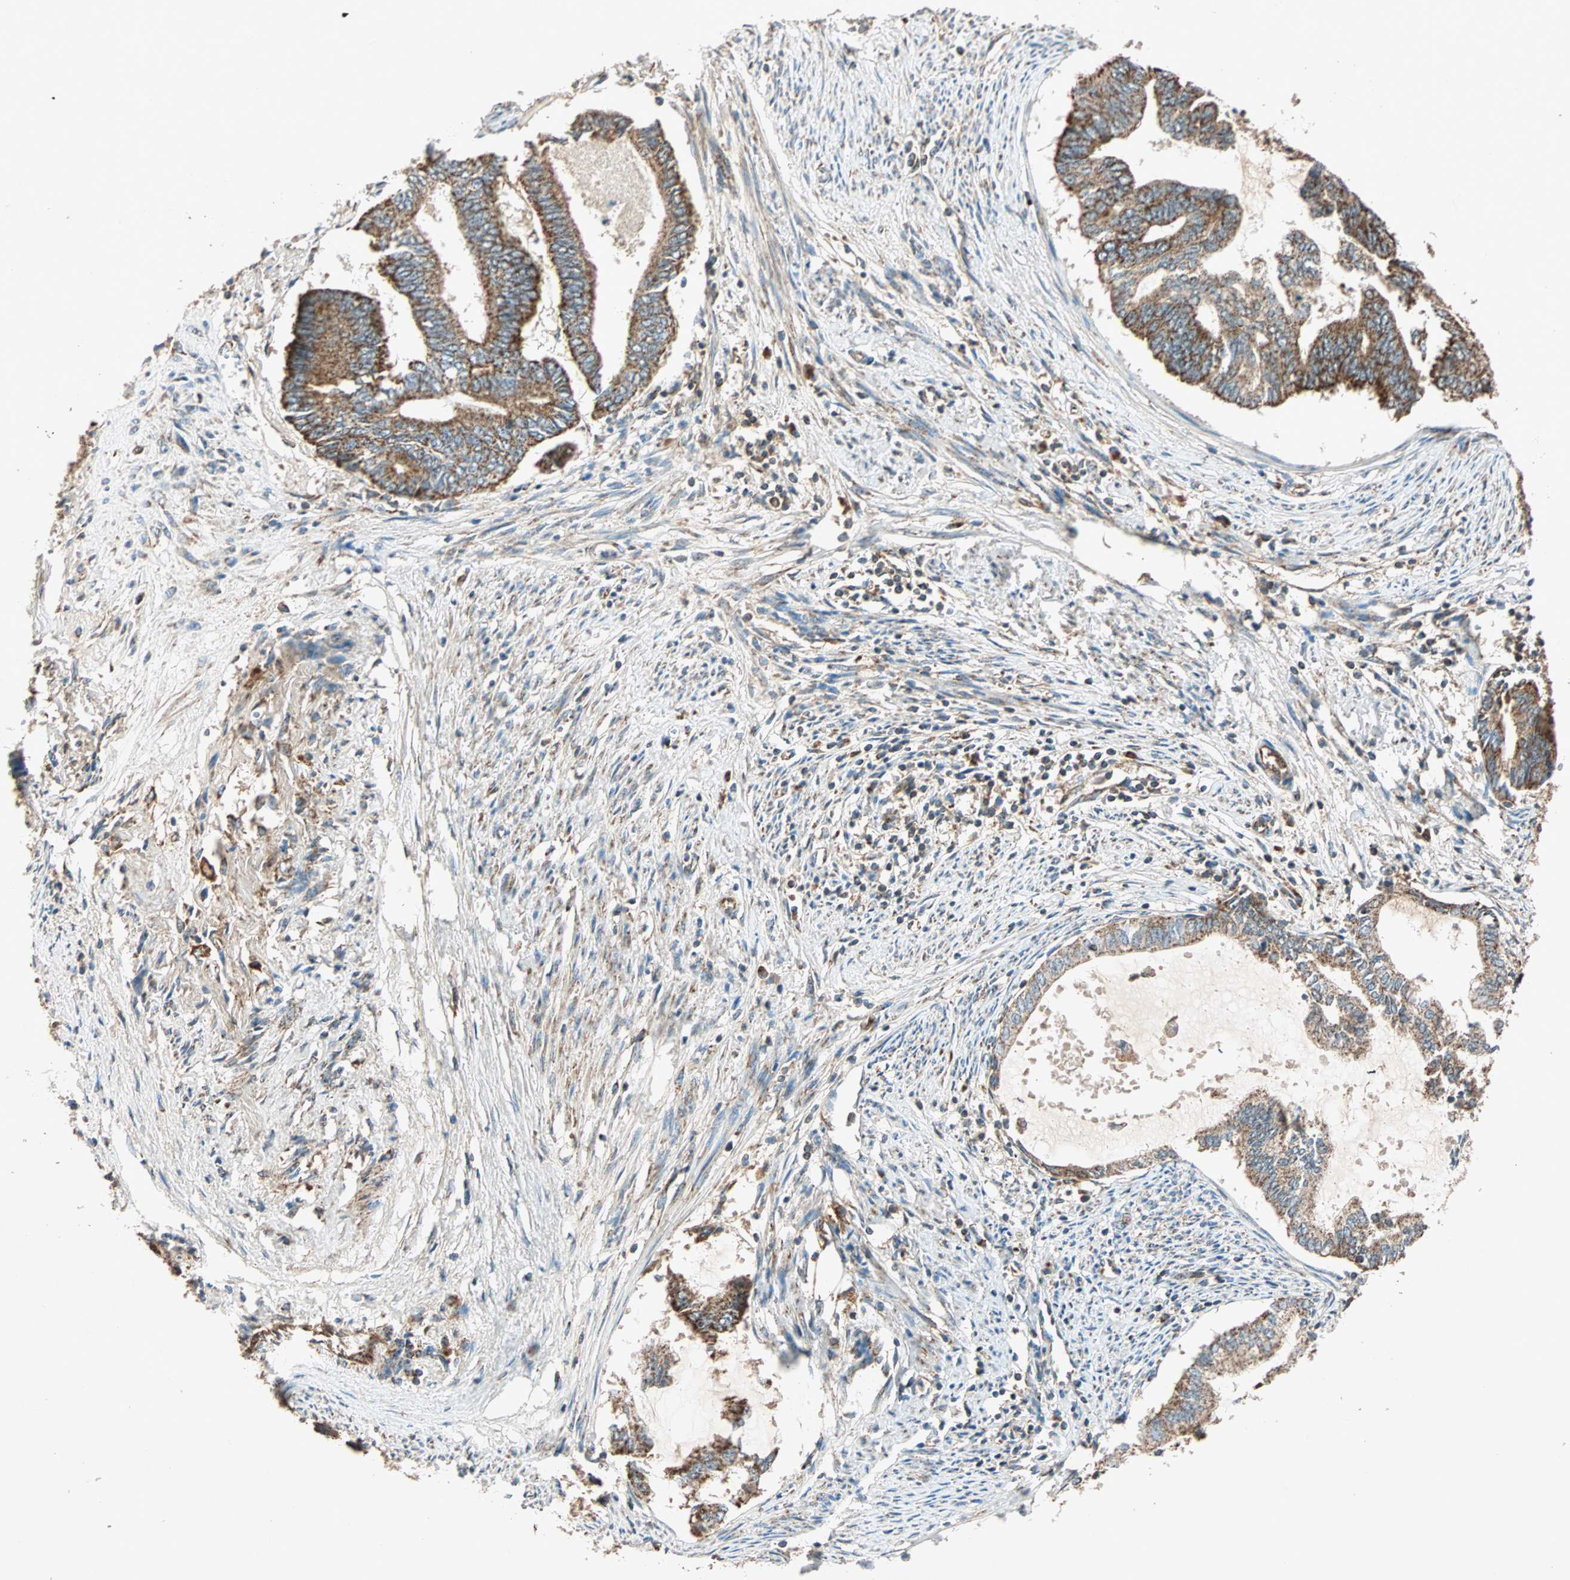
{"staining": {"intensity": "strong", "quantity": ">75%", "location": "cytoplasmic/membranous"}, "tissue": "endometrial cancer", "cell_type": "Tumor cells", "image_type": "cancer", "snomed": [{"axis": "morphology", "description": "Adenocarcinoma, NOS"}, {"axis": "topography", "description": "Endometrium"}], "caption": "Approximately >75% of tumor cells in adenocarcinoma (endometrial) show strong cytoplasmic/membranous protein expression as visualized by brown immunohistochemical staining.", "gene": "MAPK1", "patient": {"sex": "female", "age": 86}}